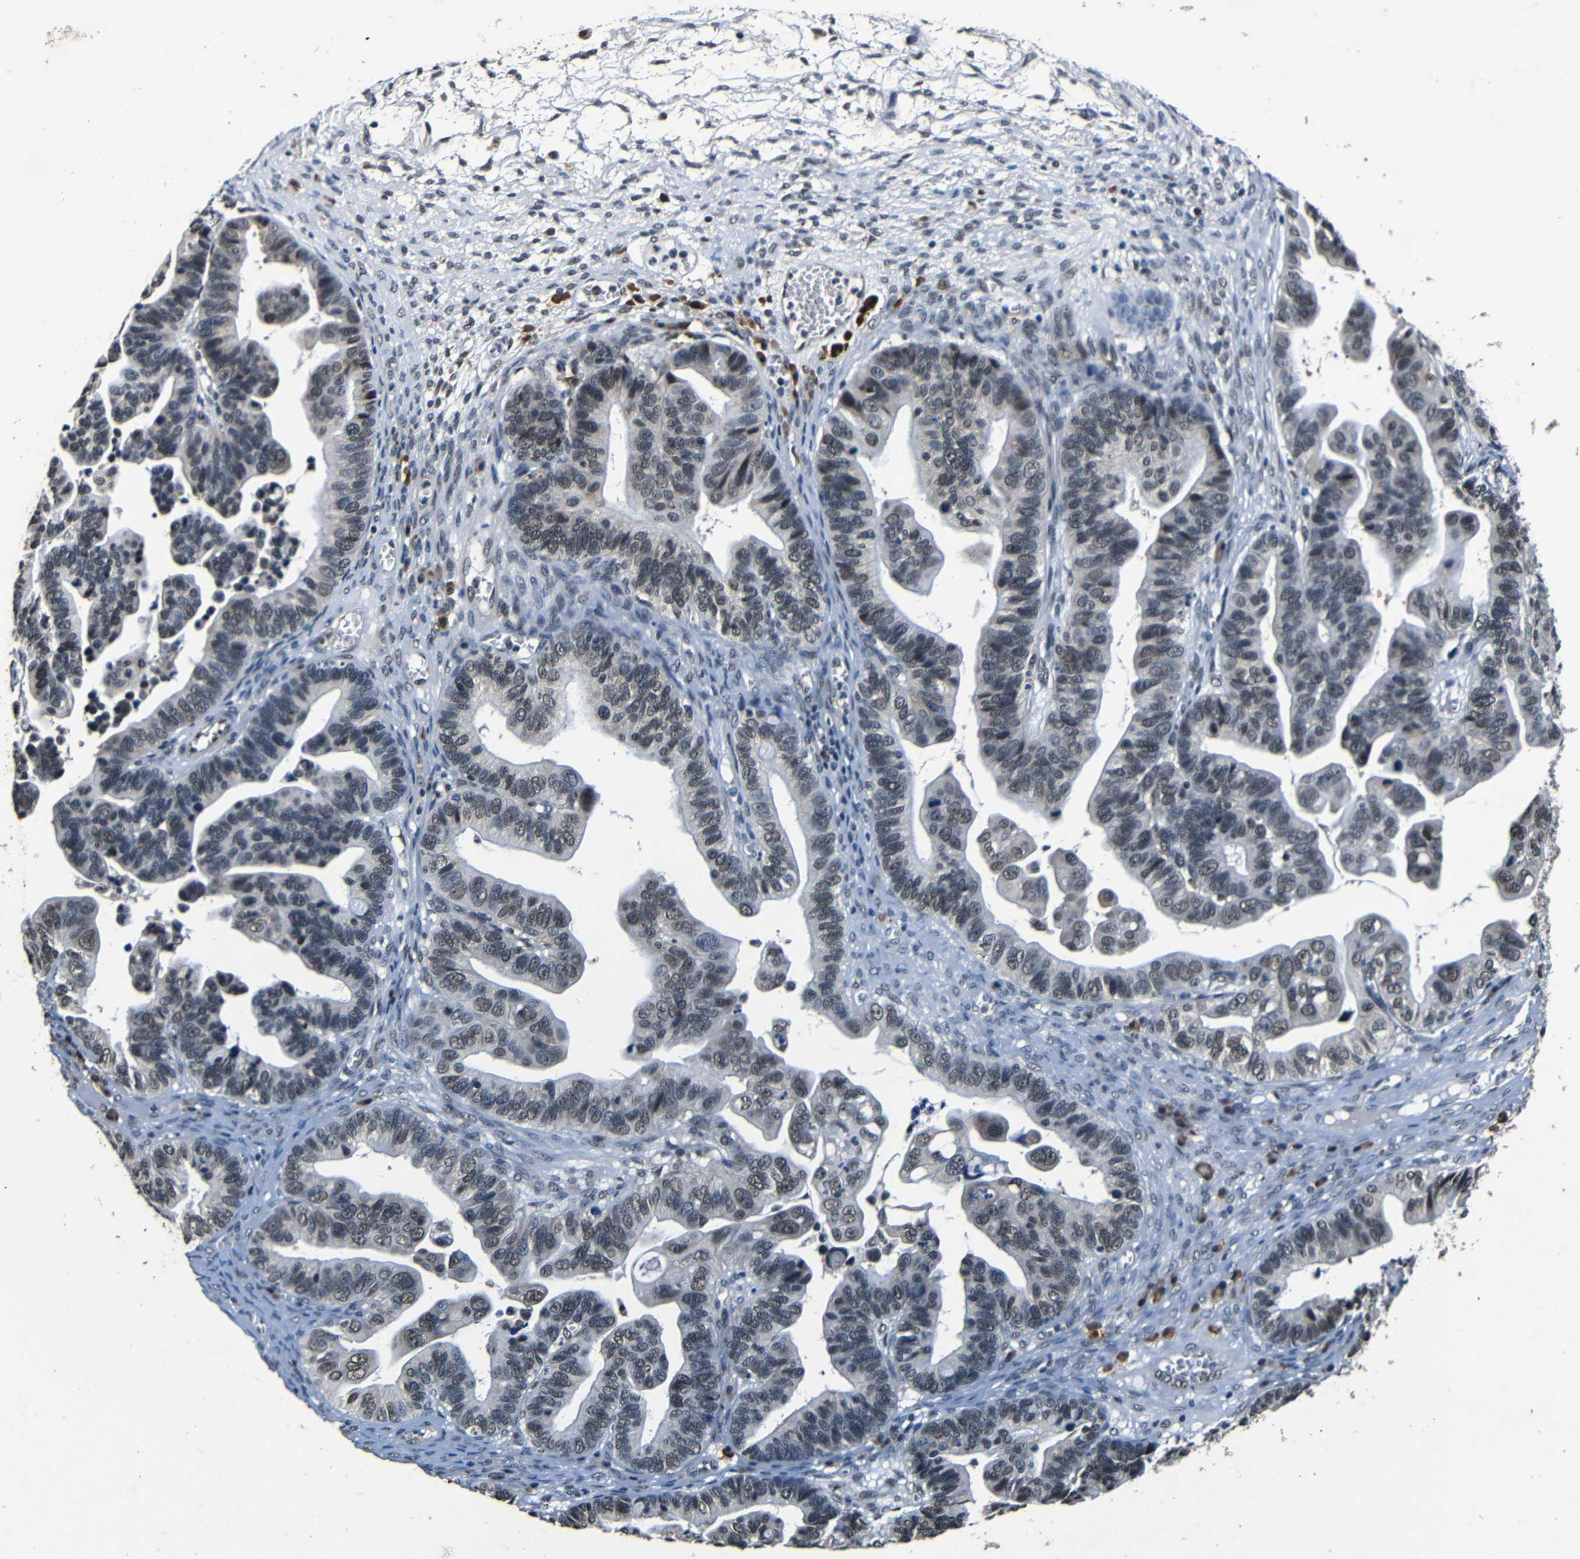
{"staining": {"intensity": "weak", "quantity": "<25%", "location": "nuclear"}, "tissue": "ovarian cancer", "cell_type": "Tumor cells", "image_type": "cancer", "snomed": [{"axis": "morphology", "description": "Cystadenocarcinoma, serous, NOS"}, {"axis": "topography", "description": "Ovary"}], "caption": "Immunohistochemistry image of human serous cystadenocarcinoma (ovarian) stained for a protein (brown), which reveals no expression in tumor cells.", "gene": "FOXD4", "patient": {"sex": "female", "age": 56}}